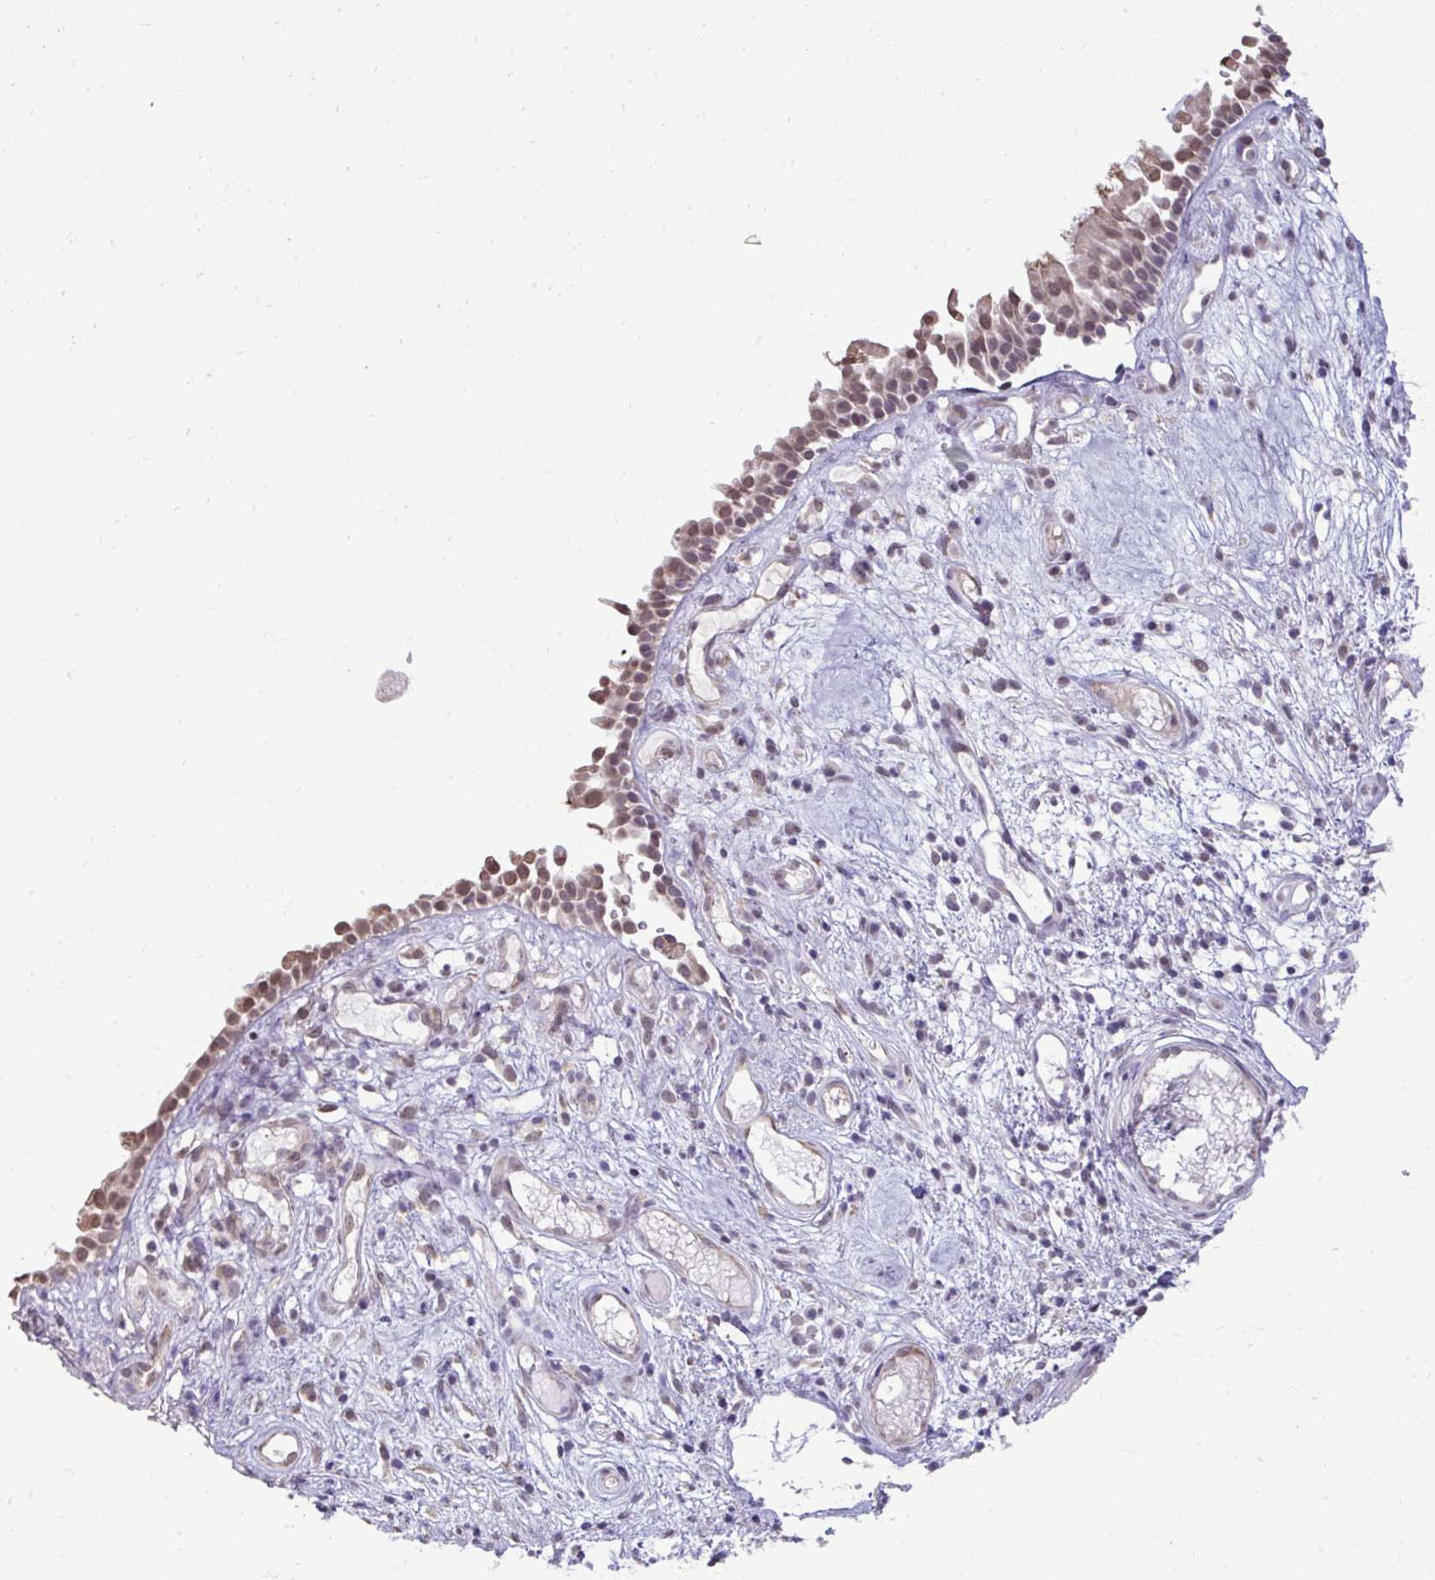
{"staining": {"intensity": "weak", "quantity": "25%-75%", "location": "nuclear"}, "tissue": "nasopharynx", "cell_type": "Respiratory epithelial cells", "image_type": "normal", "snomed": [{"axis": "morphology", "description": "Normal tissue, NOS"}, {"axis": "morphology", "description": "Inflammation, NOS"}, {"axis": "topography", "description": "Nasopharynx"}], "caption": "Nasopharynx stained with DAB IHC displays low levels of weak nuclear positivity in about 25%-75% of respiratory epithelial cells. The protein is shown in brown color, while the nuclei are stained blue.", "gene": "NPPA", "patient": {"sex": "male", "age": 54}}